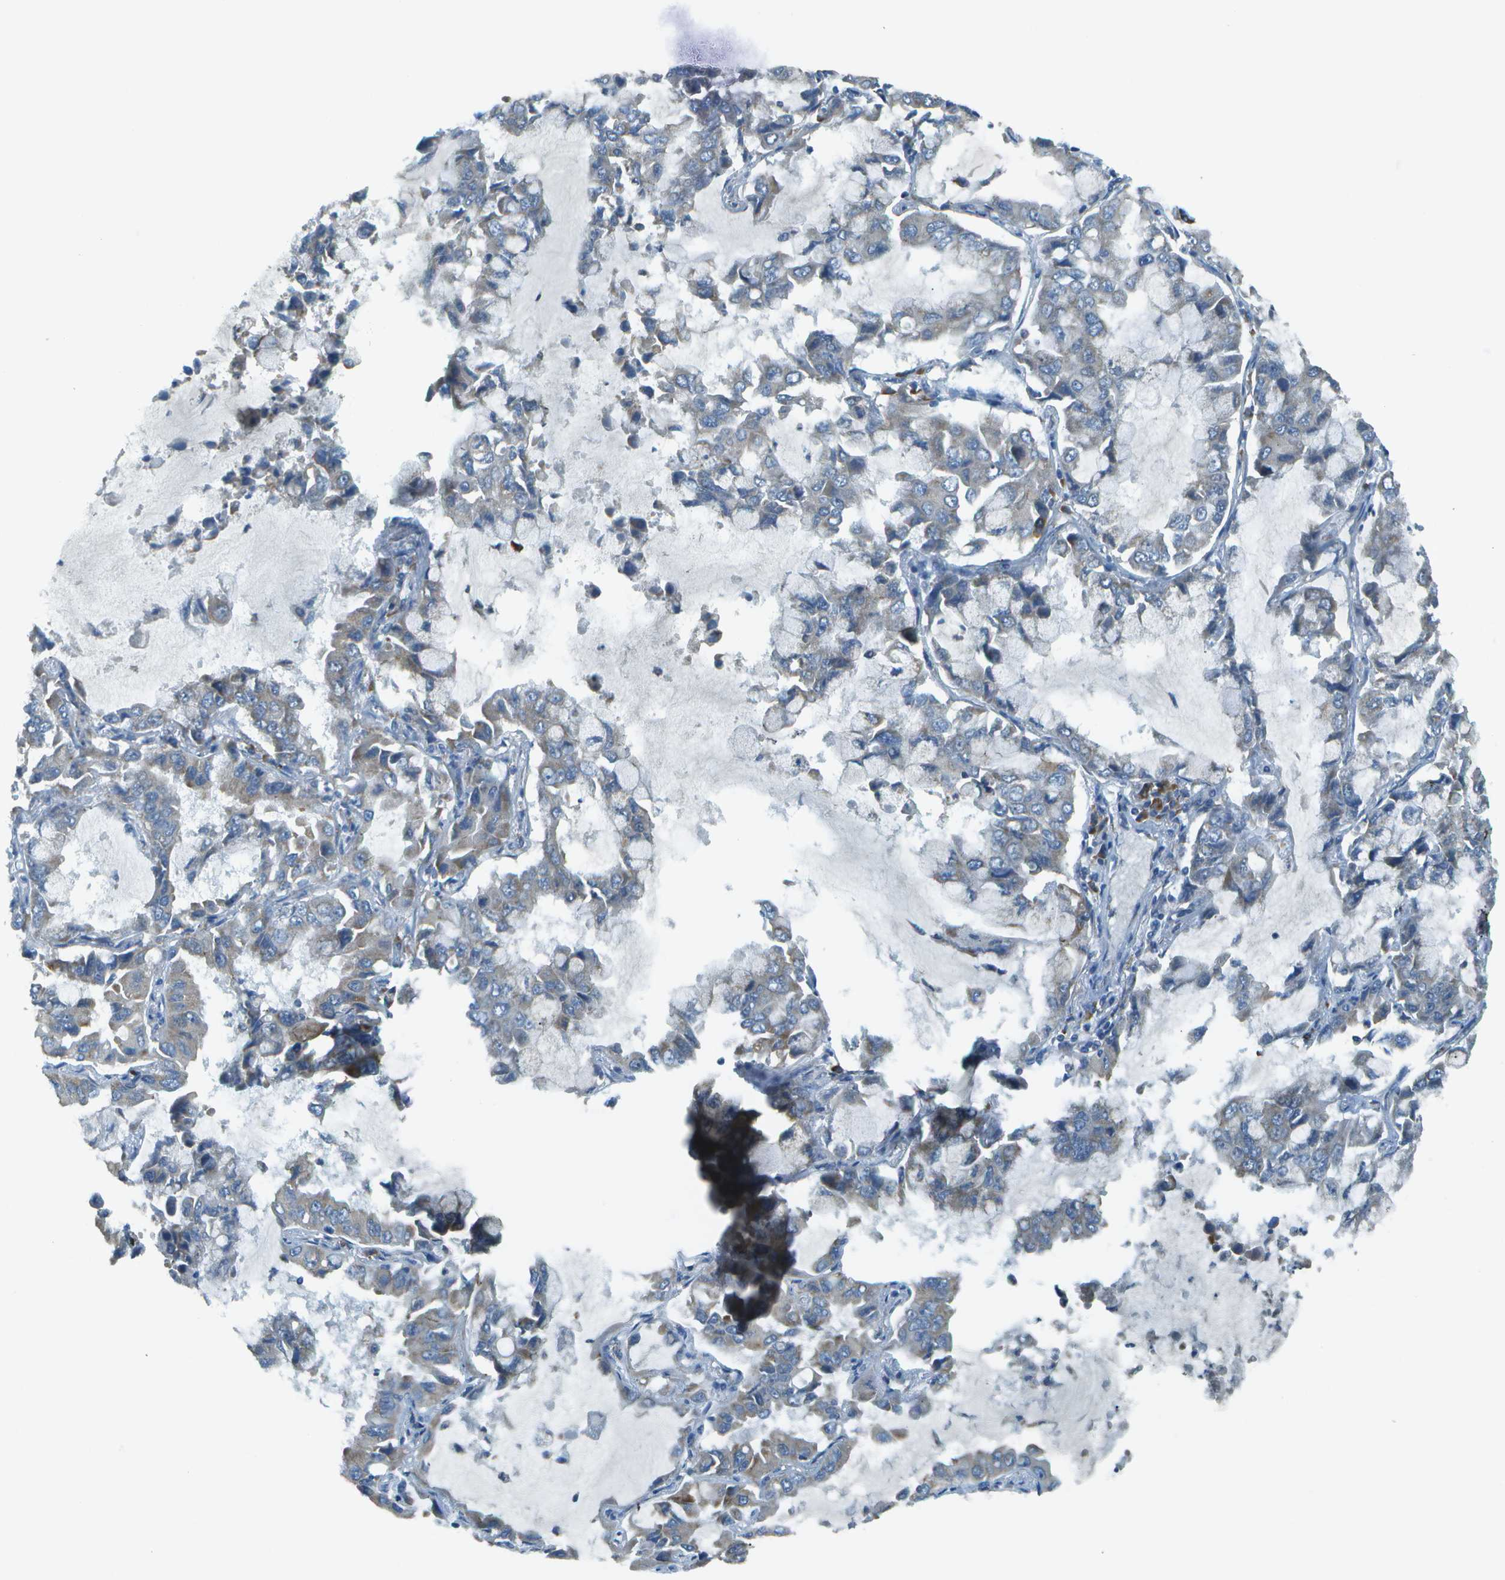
{"staining": {"intensity": "negative", "quantity": "none", "location": "none"}, "tissue": "lung cancer", "cell_type": "Tumor cells", "image_type": "cancer", "snomed": [{"axis": "morphology", "description": "Adenocarcinoma, NOS"}, {"axis": "topography", "description": "Lung"}], "caption": "Immunohistochemical staining of human lung adenocarcinoma shows no significant positivity in tumor cells.", "gene": "KCTD3", "patient": {"sex": "male", "age": 64}}